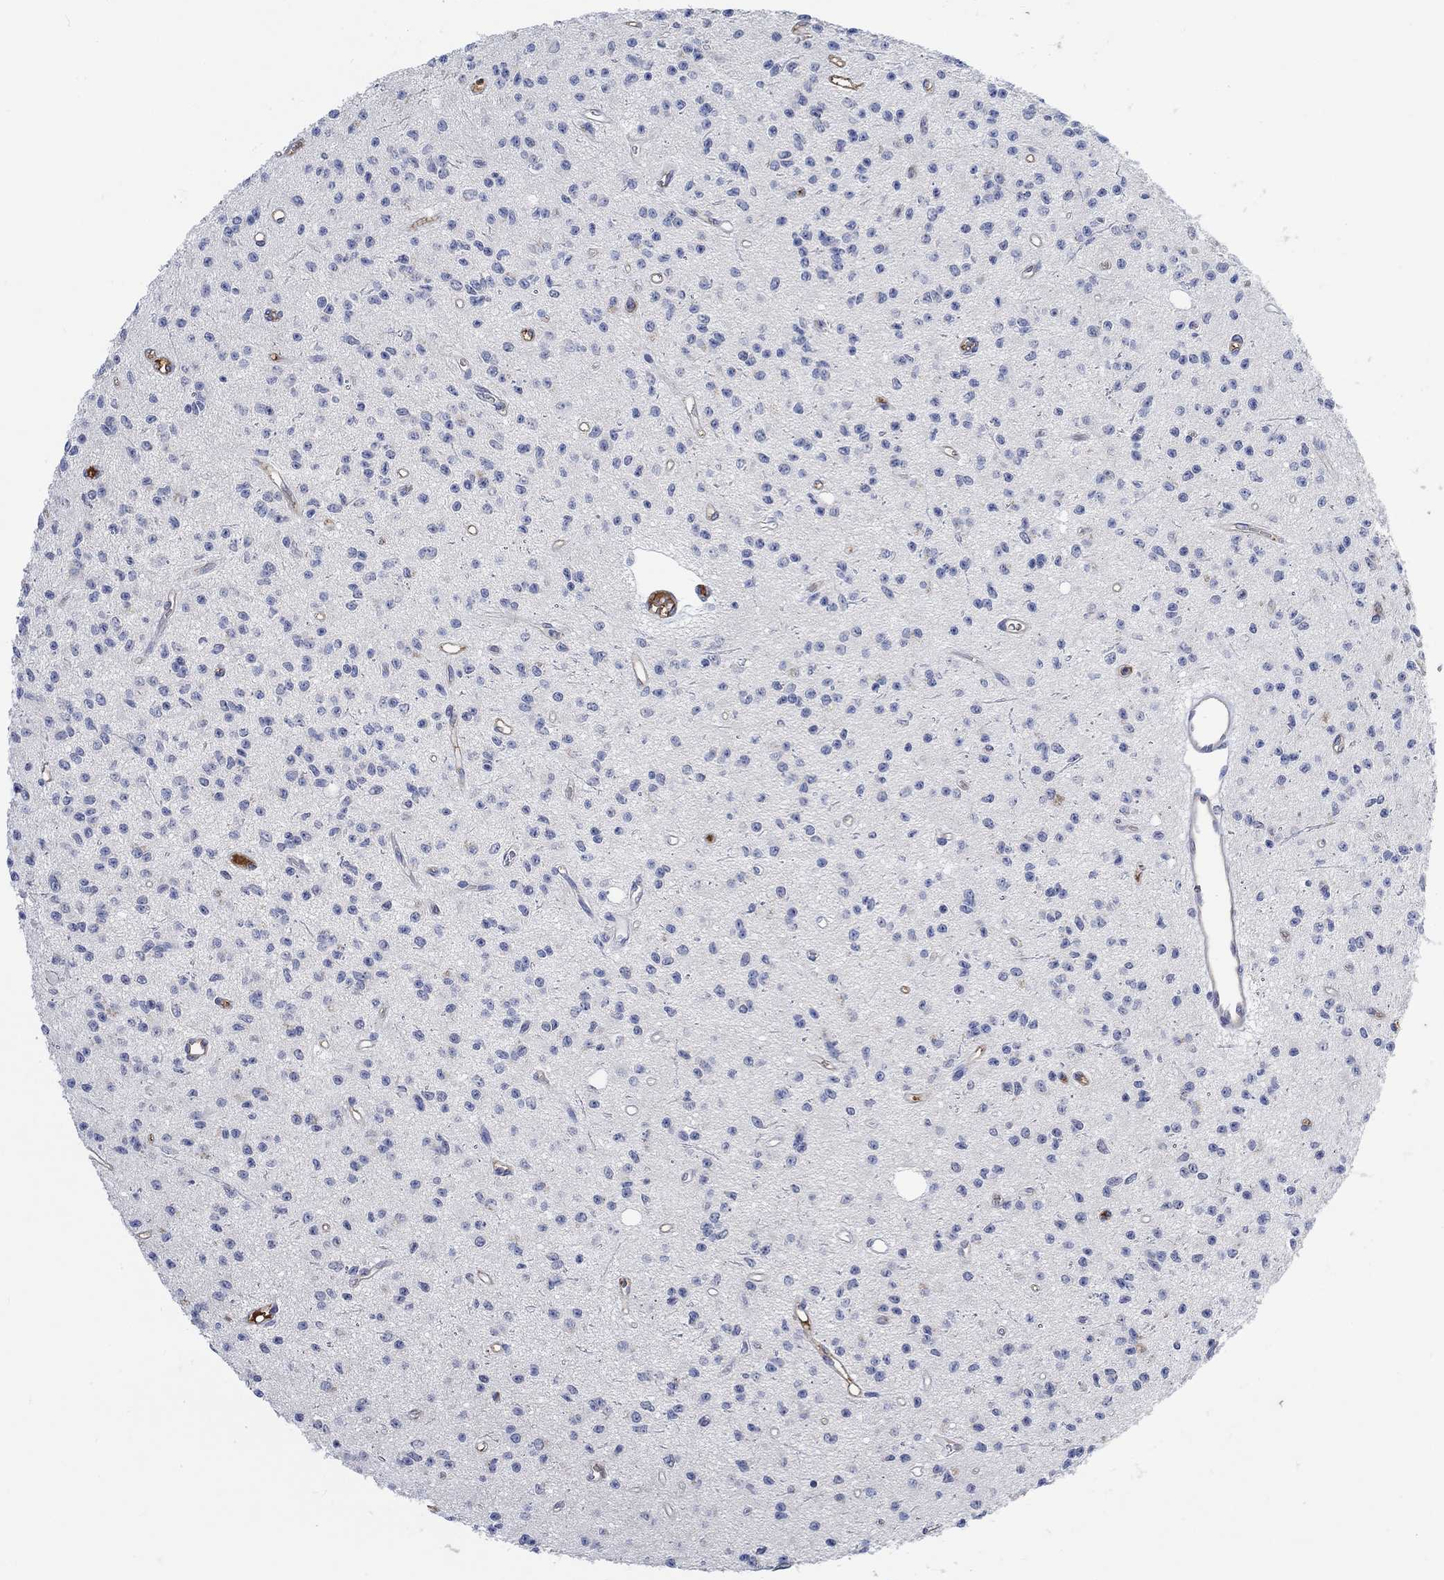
{"staining": {"intensity": "negative", "quantity": "none", "location": "none"}, "tissue": "glioma", "cell_type": "Tumor cells", "image_type": "cancer", "snomed": [{"axis": "morphology", "description": "Glioma, malignant, Low grade"}, {"axis": "topography", "description": "Brain"}], "caption": "Immunohistochemical staining of human glioma demonstrates no significant positivity in tumor cells.", "gene": "MSTN", "patient": {"sex": "female", "age": 45}}